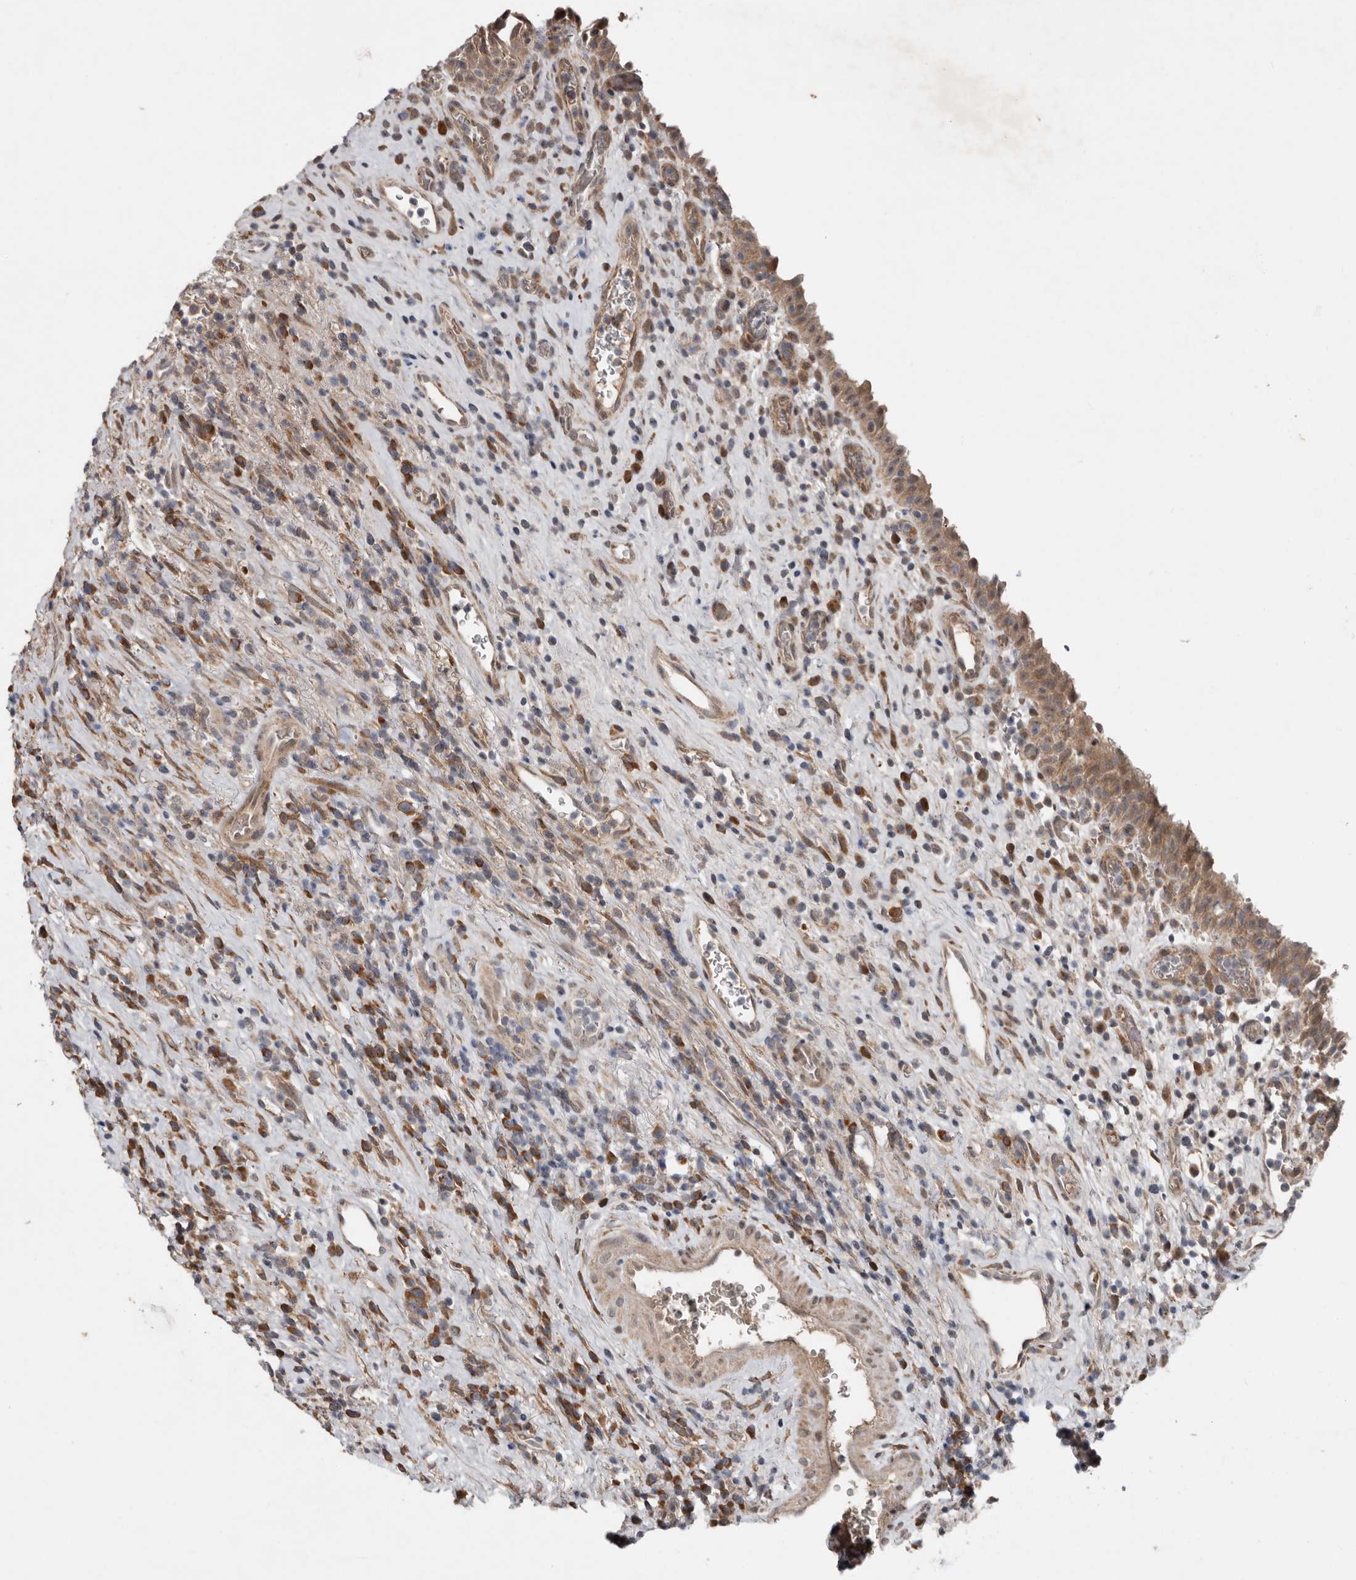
{"staining": {"intensity": "moderate", "quantity": ">75%", "location": "cytoplasmic/membranous,nuclear"}, "tissue": "urinary bladder", "cell_type": "Urothelial cells", "image_type": "normal", "snomed": [{"axis": "morphology", "description": "Normal tissue, NOS"}, {"axis": "morphology", "description": "Inflammation, NOS"}, {"axis": "topography", "description": "Urinary bladder"}], "caption": "Protein staining exhibits moderate cytoplasmic/membranous,nuclear staining in about >75% of urothelial cells in benign urinary bladder.", "gene": "CHML", "patient": {"sex": "female", "age": 75}}